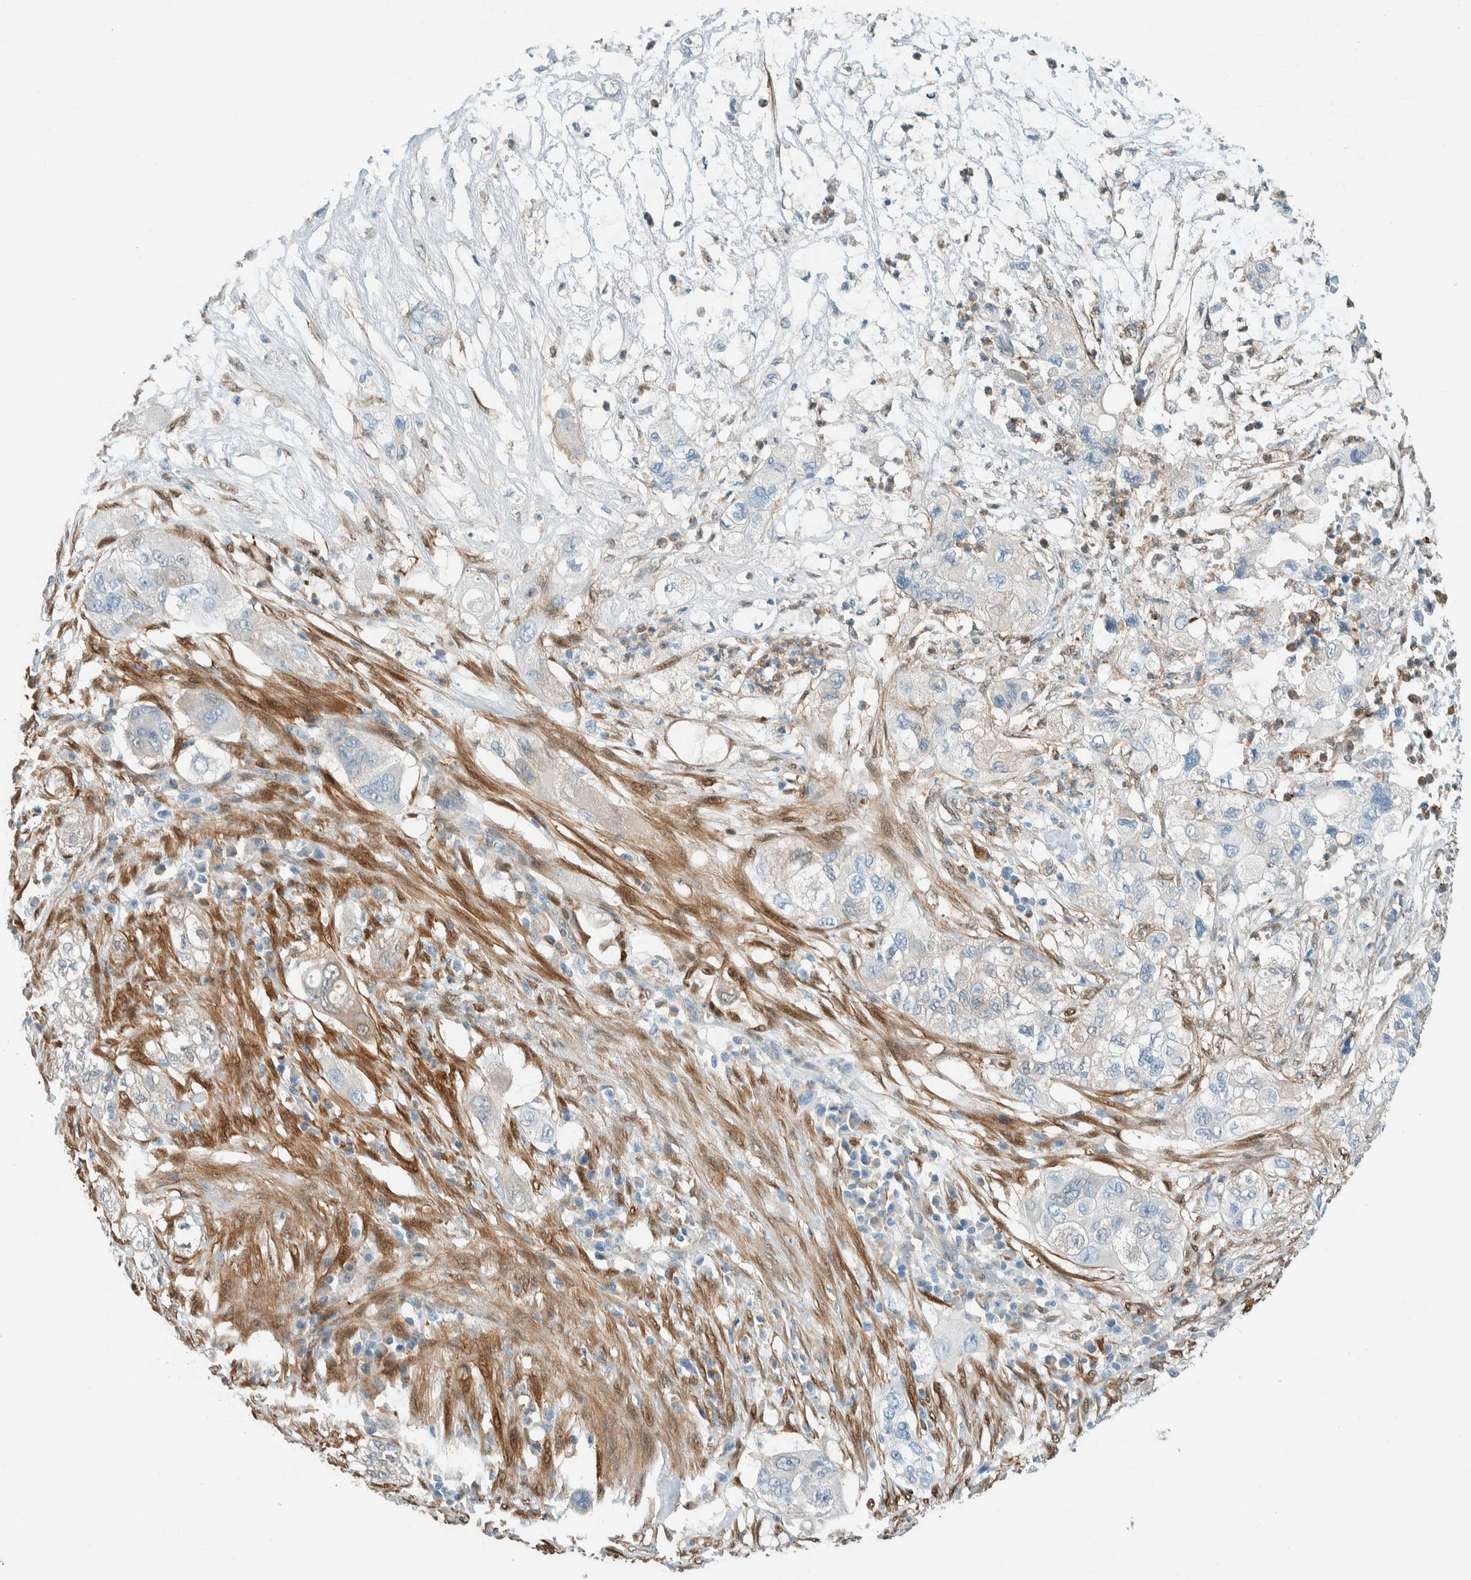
{"staining": {"intensity": "negative", "quantity": "none", "location": "none"}, "tissue": "pancreatic cancer", "cell_type": "Tumor cells", "image_type": "cancer", "snomed": [{"axis": "morphology", "description": "Adenocarcinoma, NOS"}, {"axis": "topography", "description": "Pancreas"}], "caption": "The immunohistochemistry (IHC) histopathology image has no significant positivity in tumor cells of pancreatic cancer (adenocarcinoma) tissue.", "gene": "NXN", "patient": {"sex": "female", "age": 78}}